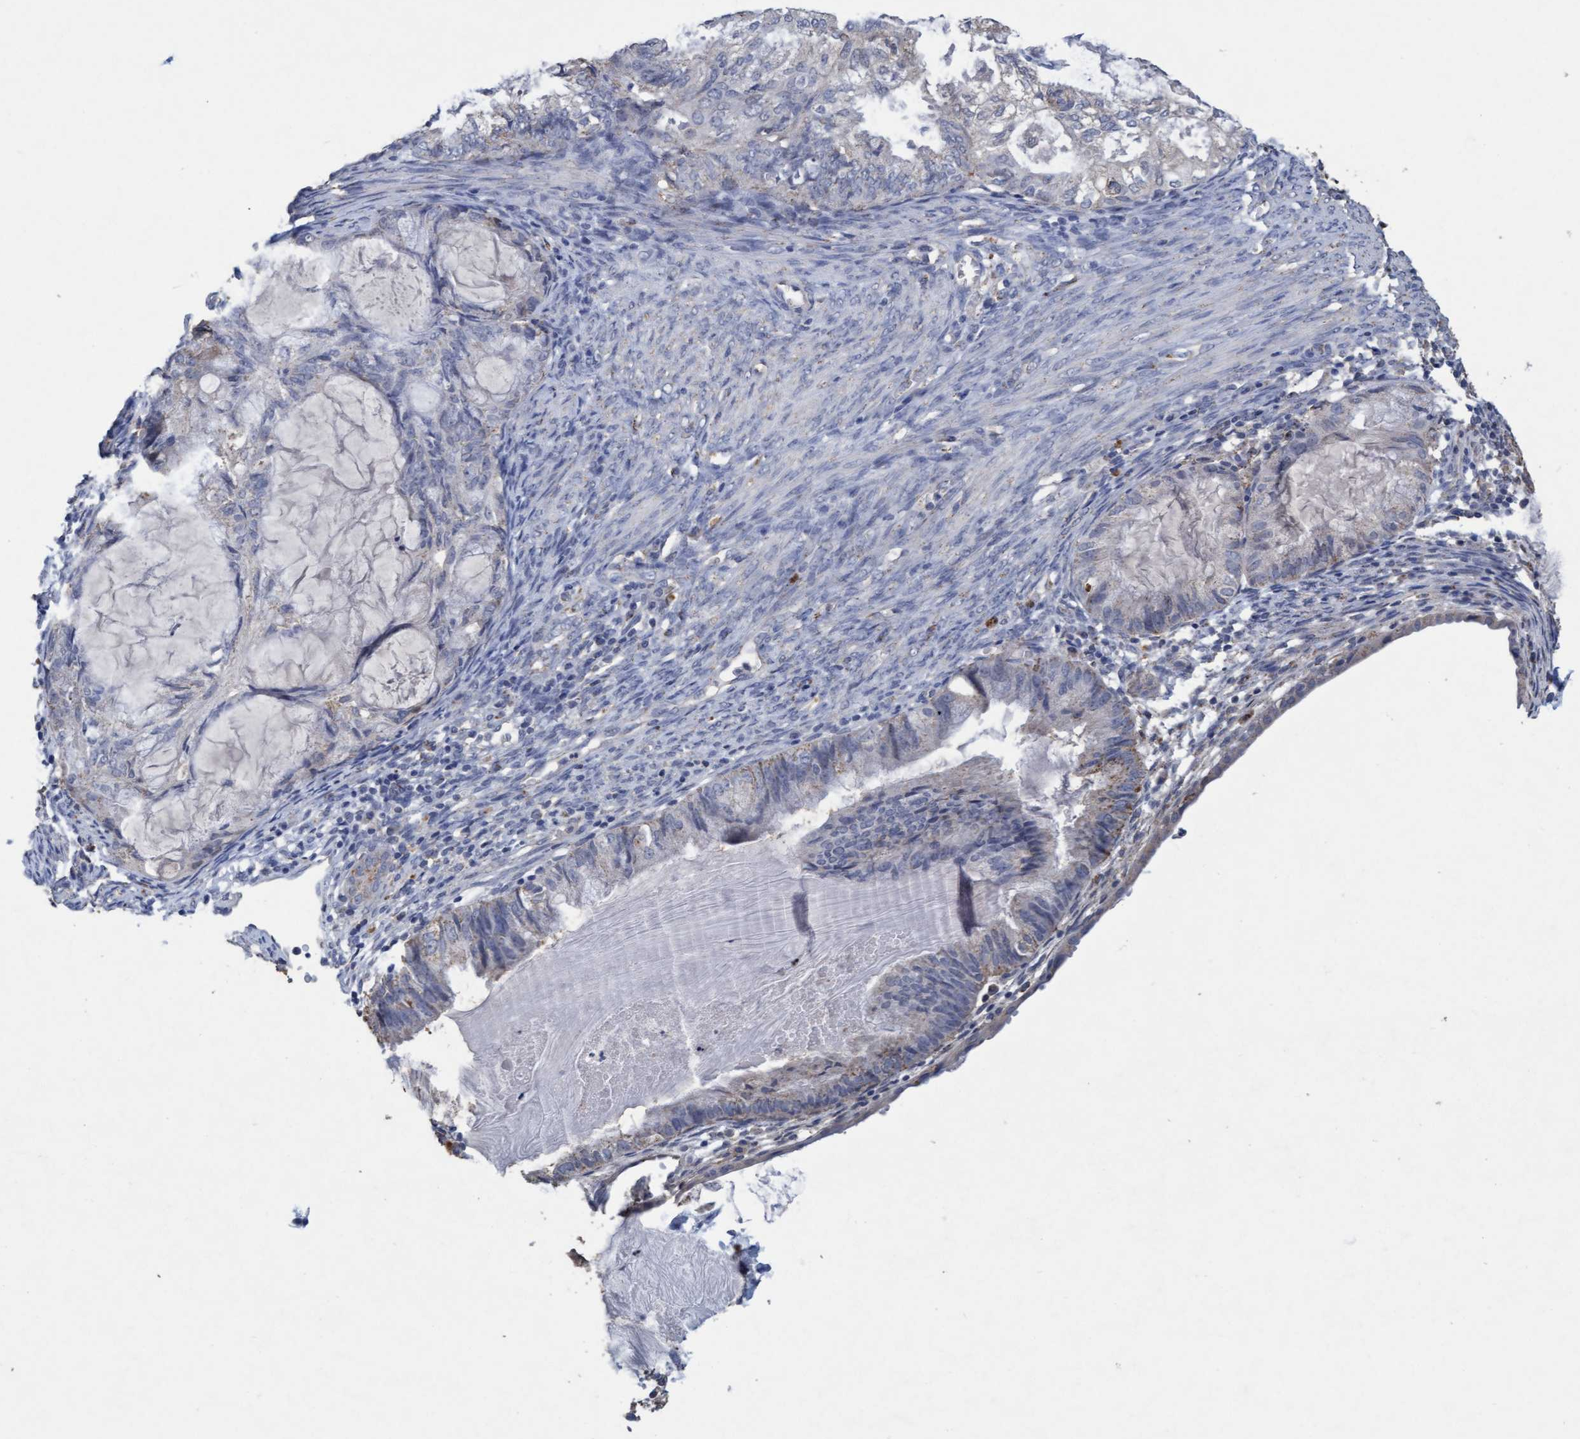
{"staining": {"intensity": "weak", "quantity": "25%-75%", "location": "cytoplasmic/membranous"}, "tissue": "cervical cancer", "cell_type": "Tumor cells", "image_type": "cancer", "snomed": [{"axis": "morphology", "description": "Normal tissue, NOS"}, {"axis": "morphology", "description": "Adenocarcinoma, NOS"}, {"axis": "topography", "description": "Cervix"}, {"axis": "topography", "description": "Endometrium"}], "caption": "Cervical adenocarcinoma tissue displays weak cytoplasmic/membranous positivity in about 25%-75% of tumor cells", "gene": "VSIG8", "patient": {"sex": "female", "age": 86}}